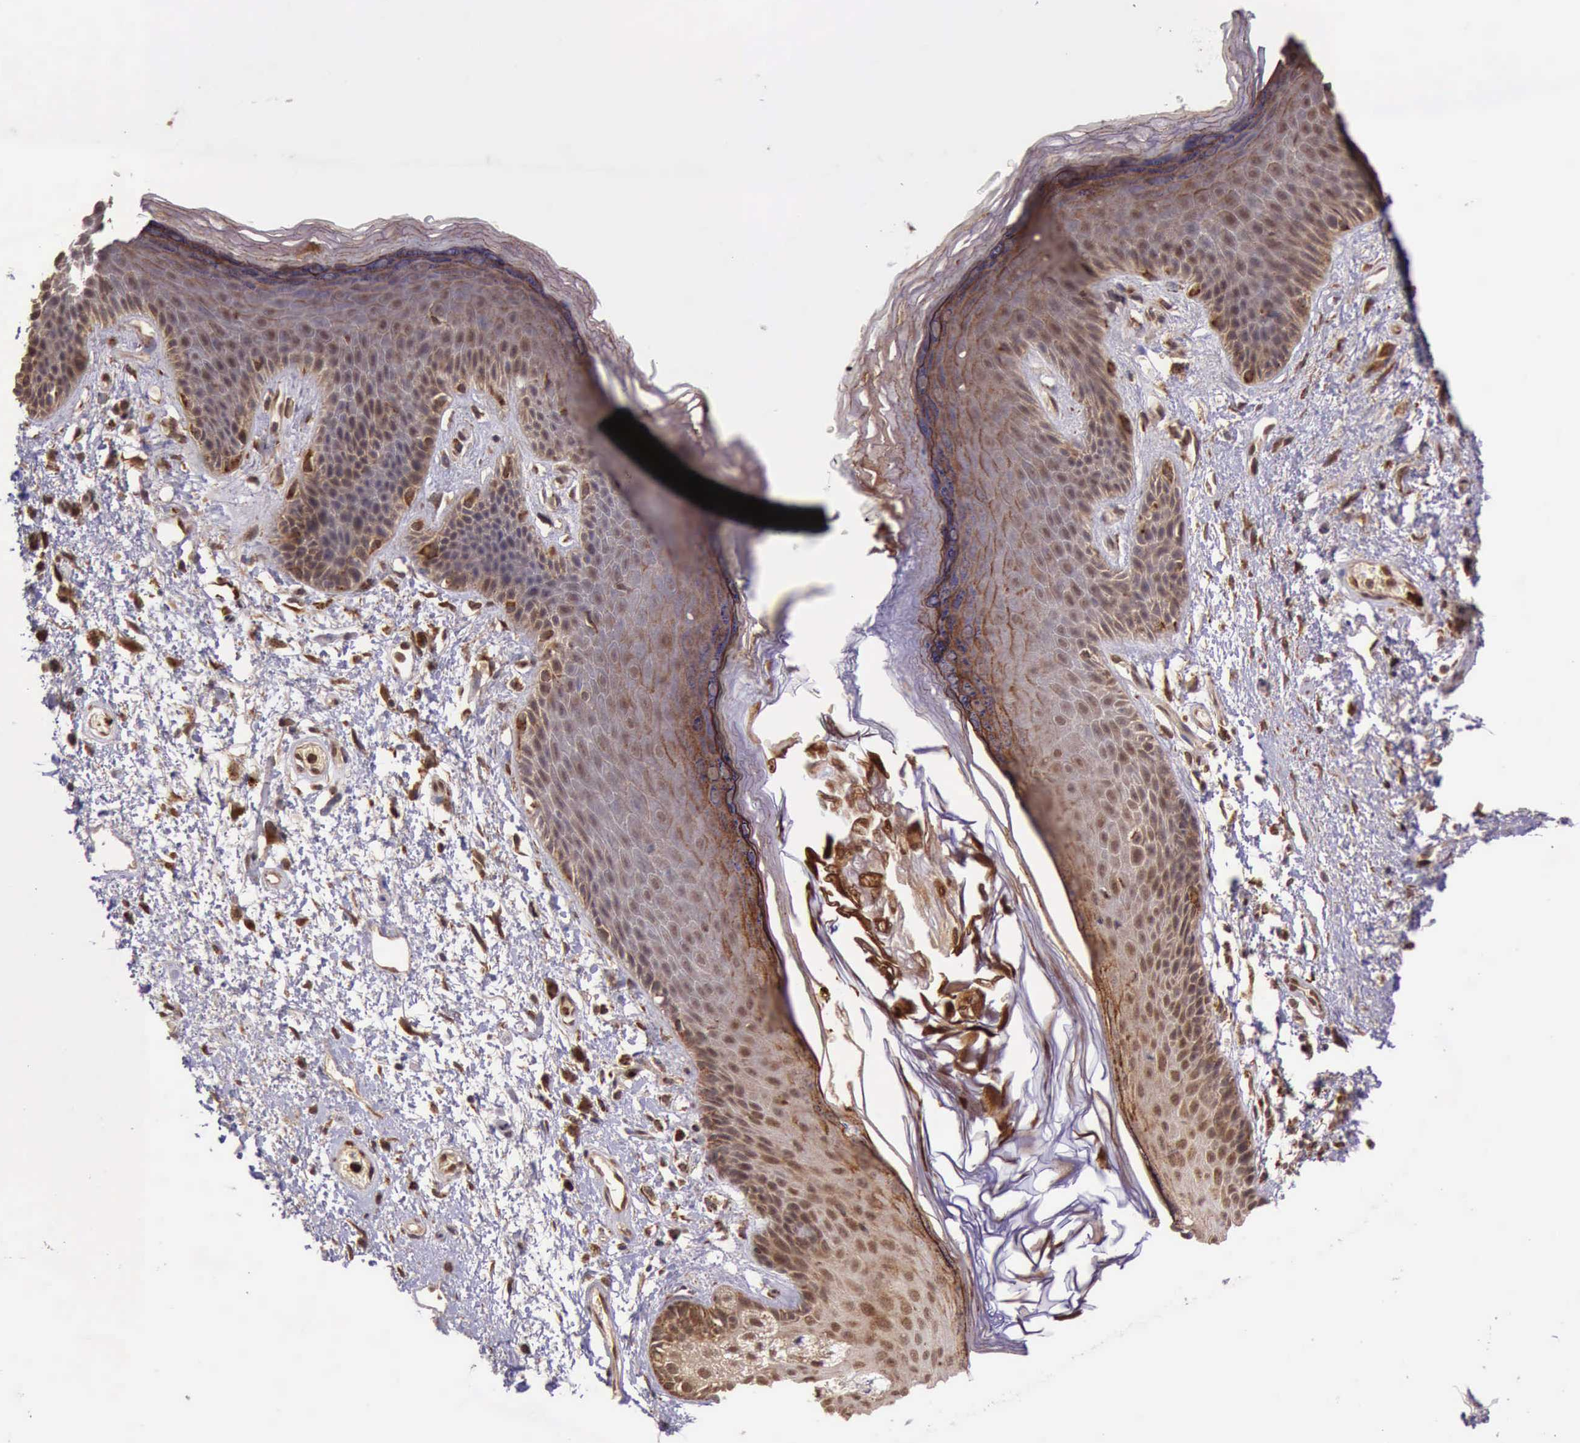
{"staining": {"intensity": "moderate", "quantity": "25%-75%", "location": "cytoplasmic/membranous"}, "tissue": "skin", "cell_type": "Epidermal cells", "image_type": "normal", "snomed": [{"axis": "morphology", "description": "Normal tissue, NOS"}, {"axis": "topography", "description": "Anal"}, {"axis": "topography", "description": "Peripheral nerve tissue"}], "caption": "Immunohistochemistry image of normal skin stained for a protein (brown), which reveals medium levels of moderate cytoplasmic/membranous staining in about 25%-75% of epidermal cells.", "gene": "ARMCX3", "patient": {"sex": "female", "age": 46}}